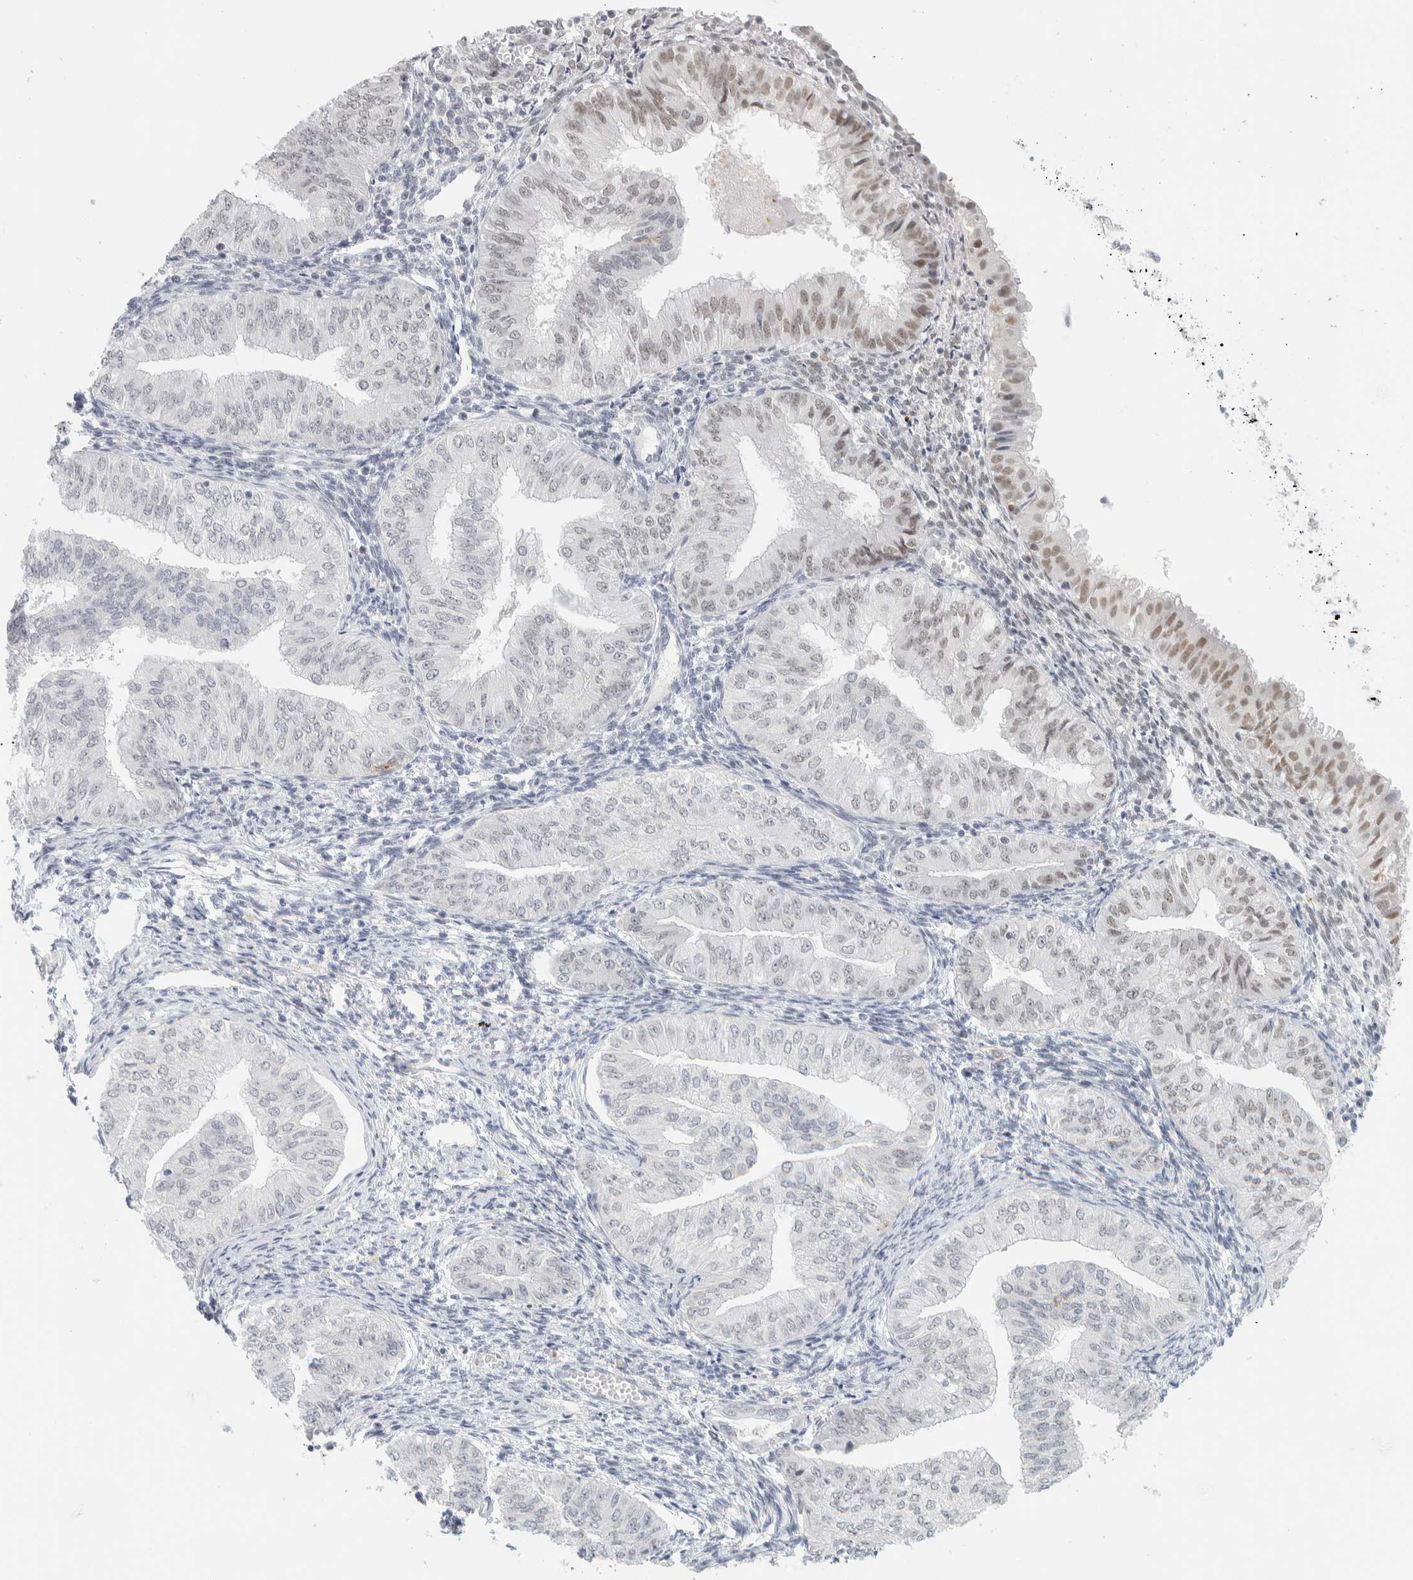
{"staining": {"intensity": "weak", "quantity": "<25%", "location": "nuclear"}, "tissue": "endometrial cancer", "cell_type": "Tumor cells", "image_type": "cancer", "snomed": [{"axis": "morphology", "description": "Normal tissue, NOS"}, {"axis": "morphology", "description": "Adenocarcinoma, NOS"}, {"axis": "topography", "description": "Endometrium"}], "caption": "IHC image of neoplastic tissue: human endometrial adenocarcinoma stained with DAB (3,3'-diaminobenzidine) shows no significant protein staining in tumor cells.", "gene": "CDH17", "patient": {"sex": "female", "age": 53}}